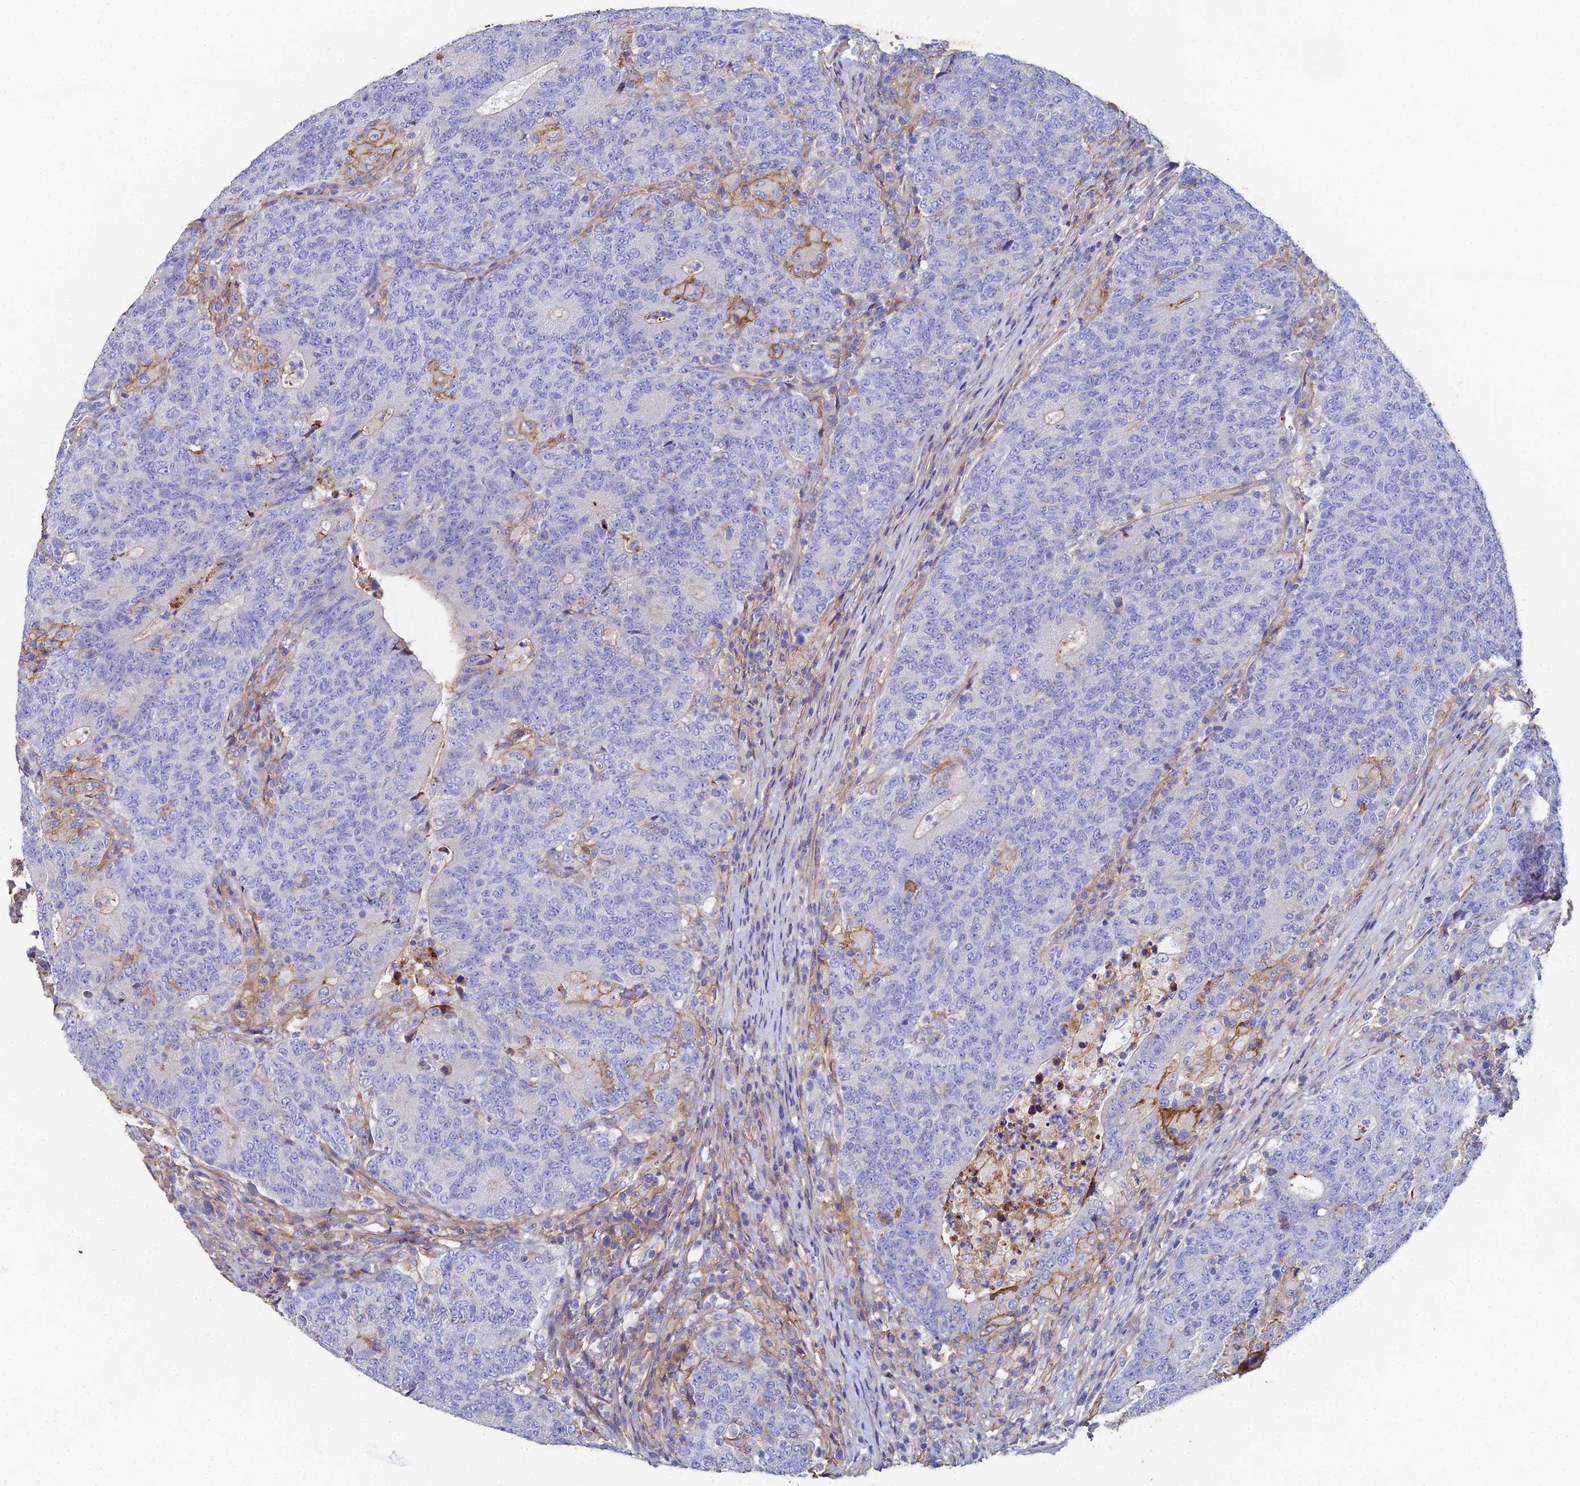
{"staining": {"intensity": "negative", "quantity": "none", "location": "none"}, "tissue": "colorectal cancer", "cell_type": "Tumor cells", "image_type": "cancer", "snomed": [{"axis": "morphology", "description": "Adenocarcinoma, NOS"}, {"axis": "topography", "description": "Colon"}], "caption": "Protein analysis of colorectal cancer displays no significant expression in tumor cells.", "gene": "C6", "patient": {"sex": "female", "age": 75}}